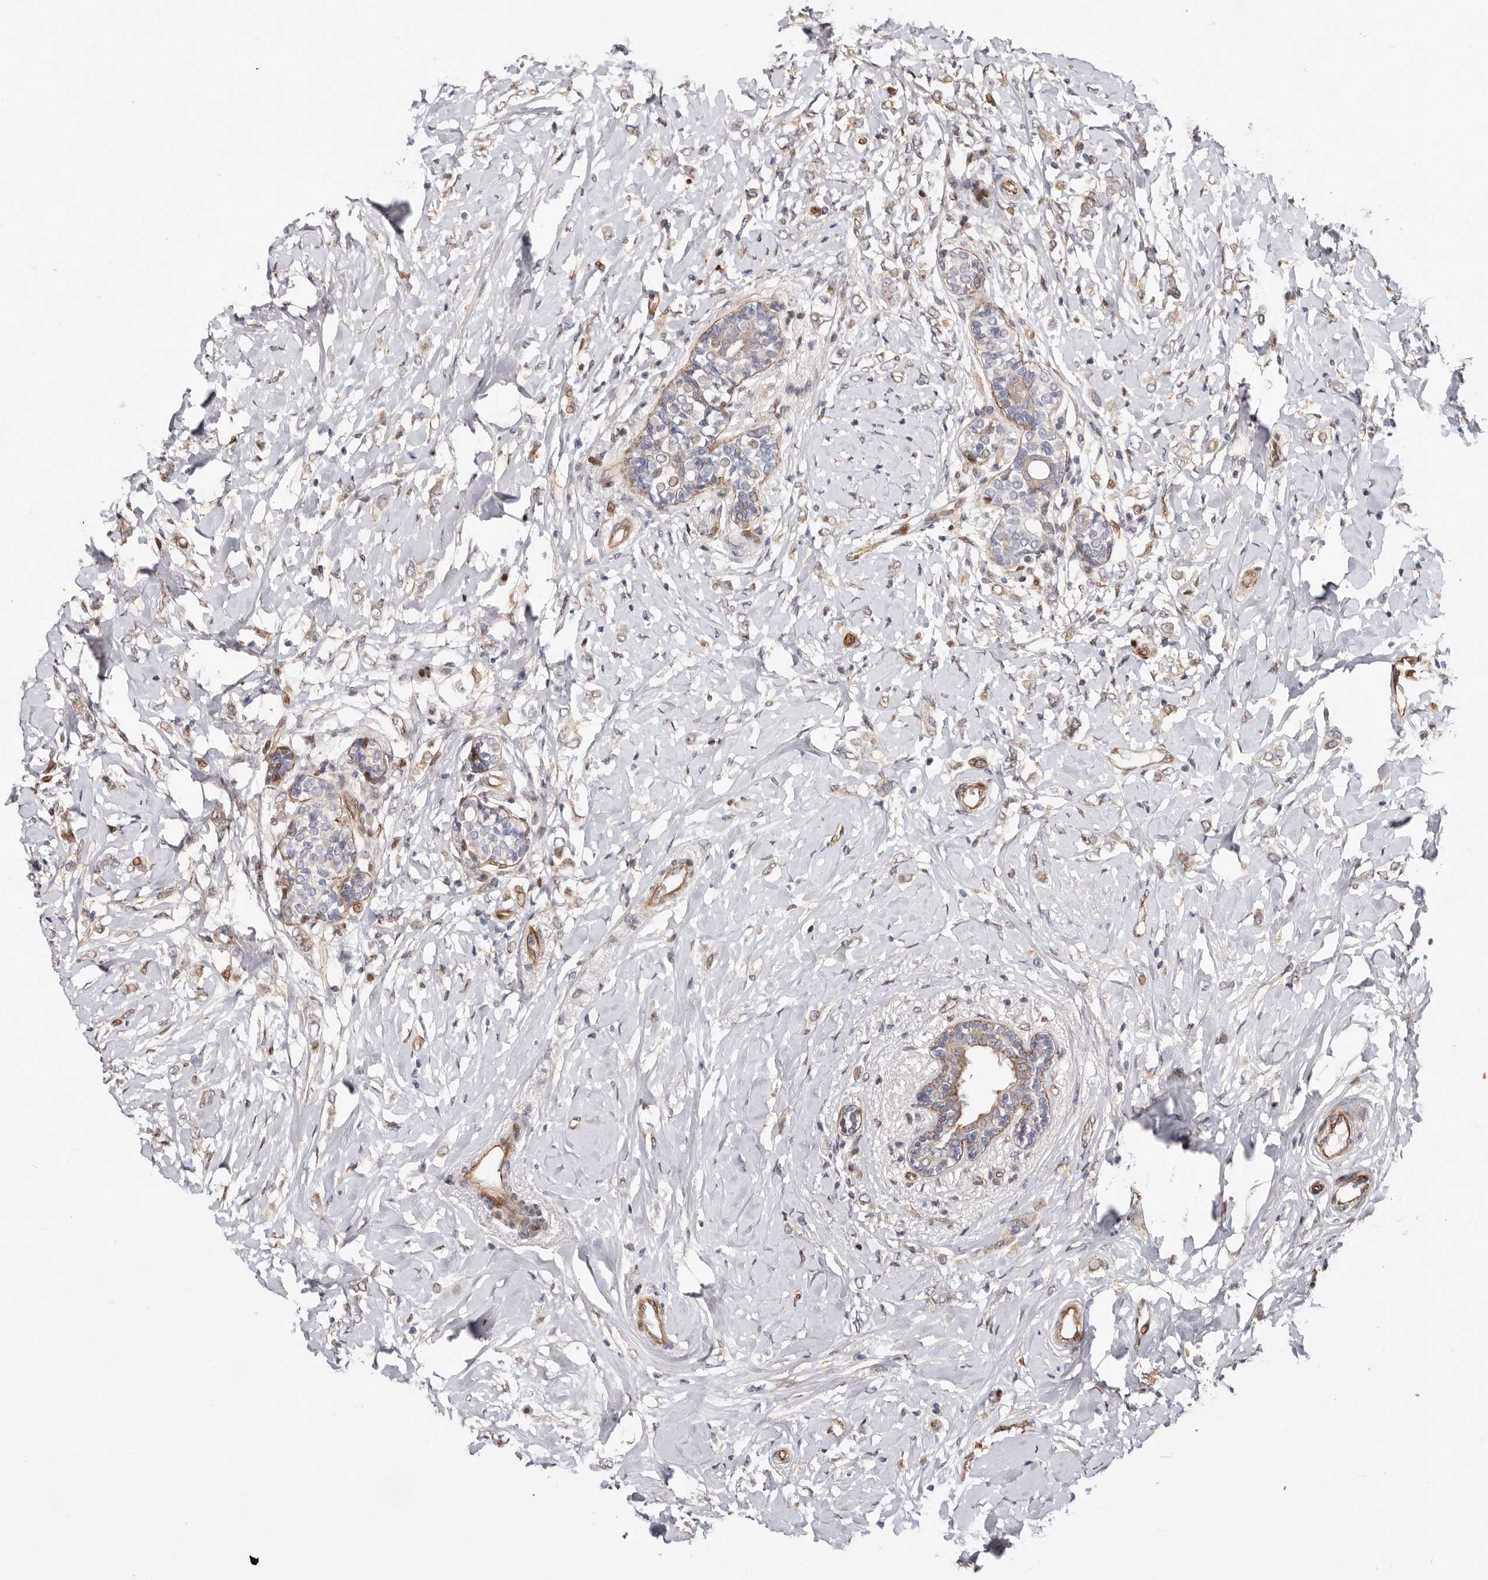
{"staining": {"intensity": "weak", "quantity": "25%-75%", "location": "cytoplasmic/membranous,nuclear"}, "tissue": "breast cancer", "cell_type": "Tumor cells", "image_type": "cancer", "snomed": [{"axis": "morphology", "description": "Normal tissue, NOS"}, {"axis": "morphology", "description": "Lobular carcinoma"}, {"axis": "topography", "description": "Breast"}], "caption": "Immunohistochemistry (IHC) staining of breast cancer (lobular carcinoma), which shows low levels of weak cytoplasmic/membranous and nuclear expression in approximately 25%-75% of tumor cells indicating weak cytoplasmic/membranous and nuclear protein expression. The staining was performed using DAB (brown) for protein detection and nuclei were counterstained in hematoxylin (blue).", "gene": "EPHX3", "patient": {"sex": "female", "age": 47}}